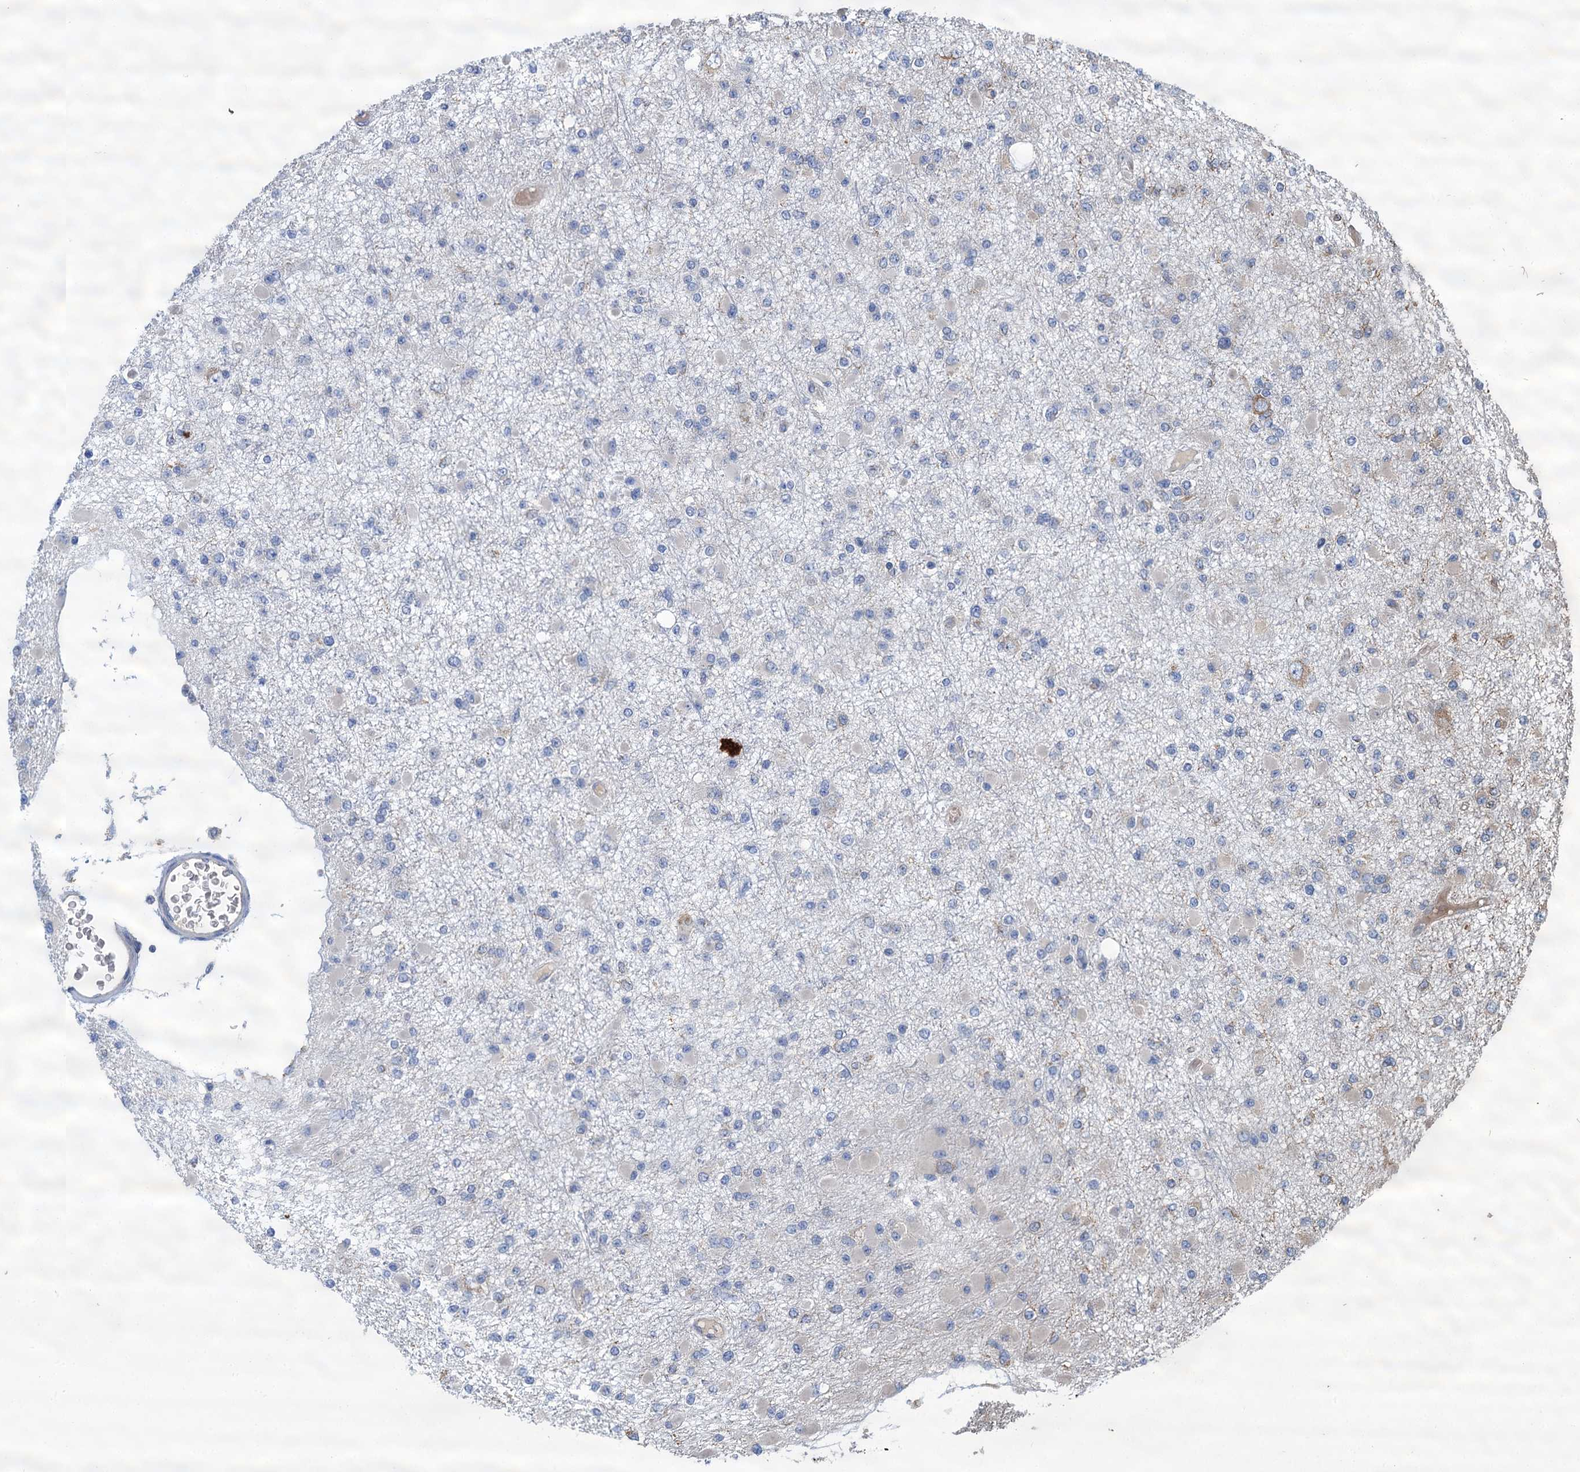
{"staining": {"intensity": "negative", "quantity": "none", "location": "none"}, "tissue": "glioma", "cell_type": "Tumor cells", "image_type": "cancer", "snomed": [{"axis": "morphology", "description": "Glioma, malignant, Low grade"}, {"axis": "topography", "description": "Brain"}], "caption": "Tumor cells show no significant staining in glioma.", "gene": "LINS1", "patient": {"sex": "female", "age": 22}}